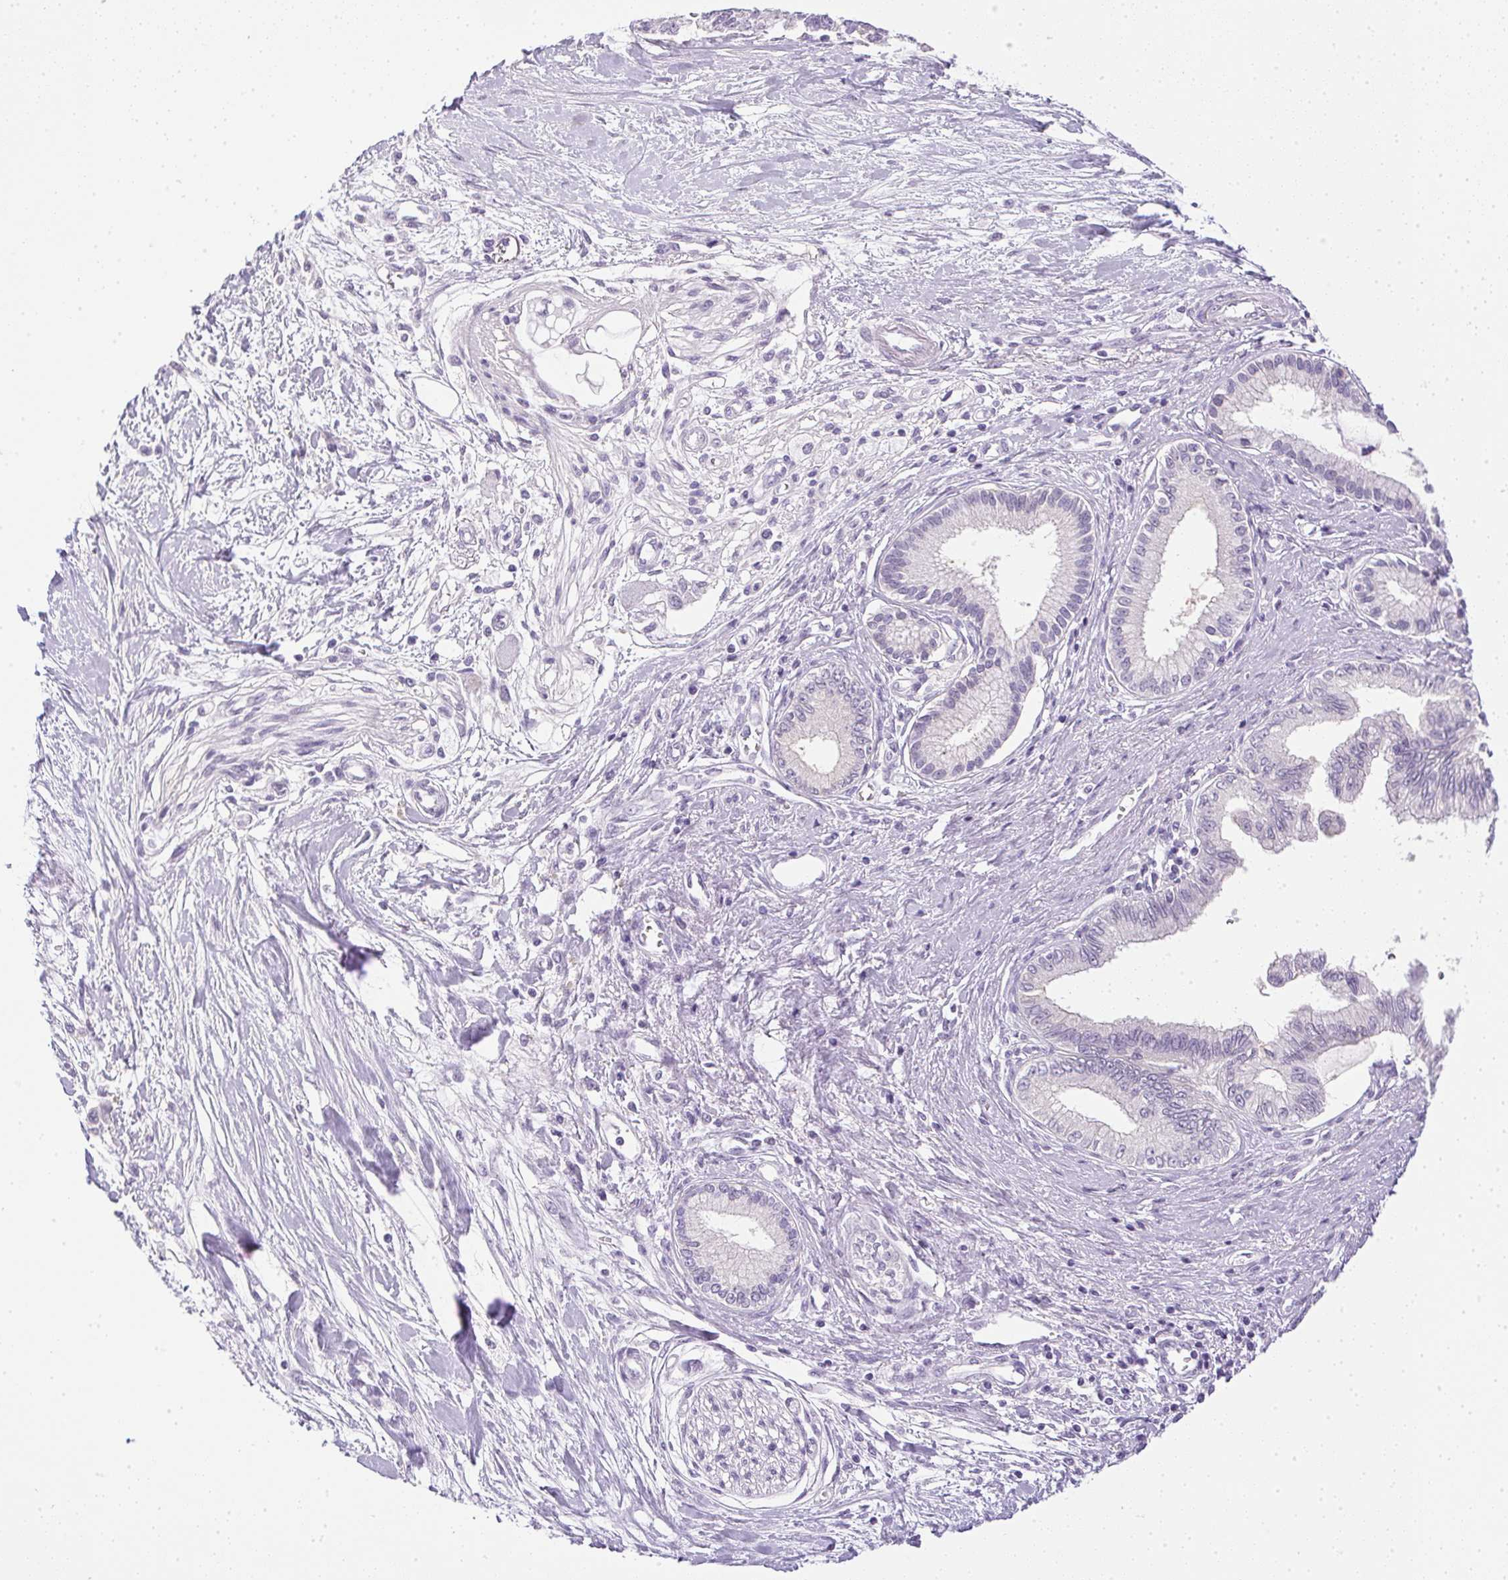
{"staining": {"intensity": "negative", "quantity": "none", "location": "none"}, "tissue": "pancreatic cancer", "cell_type": "Tumor cells", "image_type": "cancer", "snomed": [{"axis": "morphology", "description": "Adenocarcinoma, NOS"}, {"axis": "topography", "description": "Pancreas"}], "caption": "Tumor cells are negative for brown protein staining in pancreatic cancer (adenocarcinoma).", "gene": "PRL", "patient": {"sex": "female", "age": 77}}